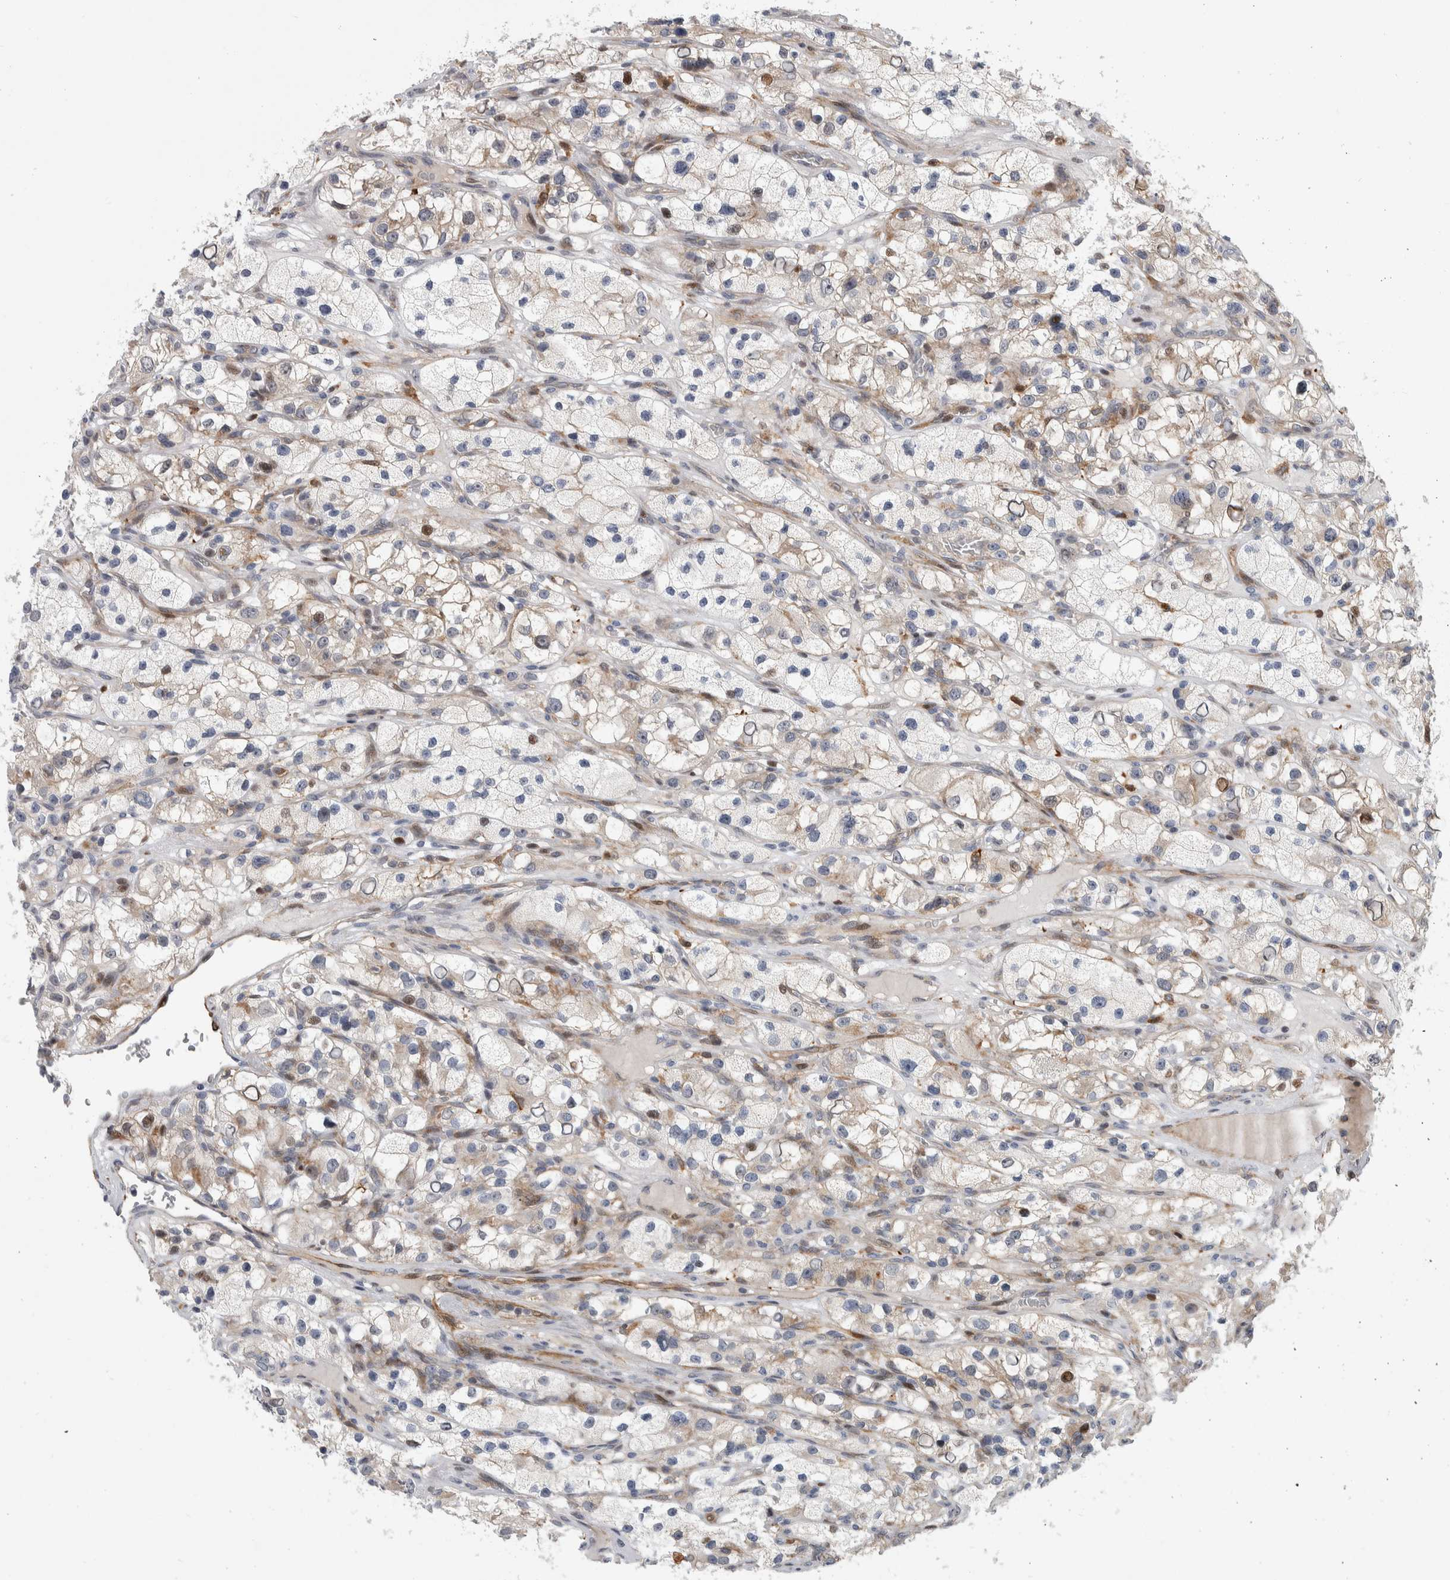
{"staining": {"intensity": "moderate", "quantity": "25%-75%", "location": "cytoplasmic/membranous,nuclear"}, "tissue": "renal cancer", "cell_type": "Tumor cells", "image_type": "cancer", "snomed": [{"axis": "morphology", "description": "Adenocarcinoma, NOS"}, {"axis": "topography", "description": "Kidney"}], "caption": "Immunohistochemical staining of human renal cancer exhibits medium levels of moderate cytoplasmic/membranous and nuclear positivity in approximately 25%-75% of tumor cells.", "gene": "MSL1", "patient": {"sex": "female", "age": 57}}